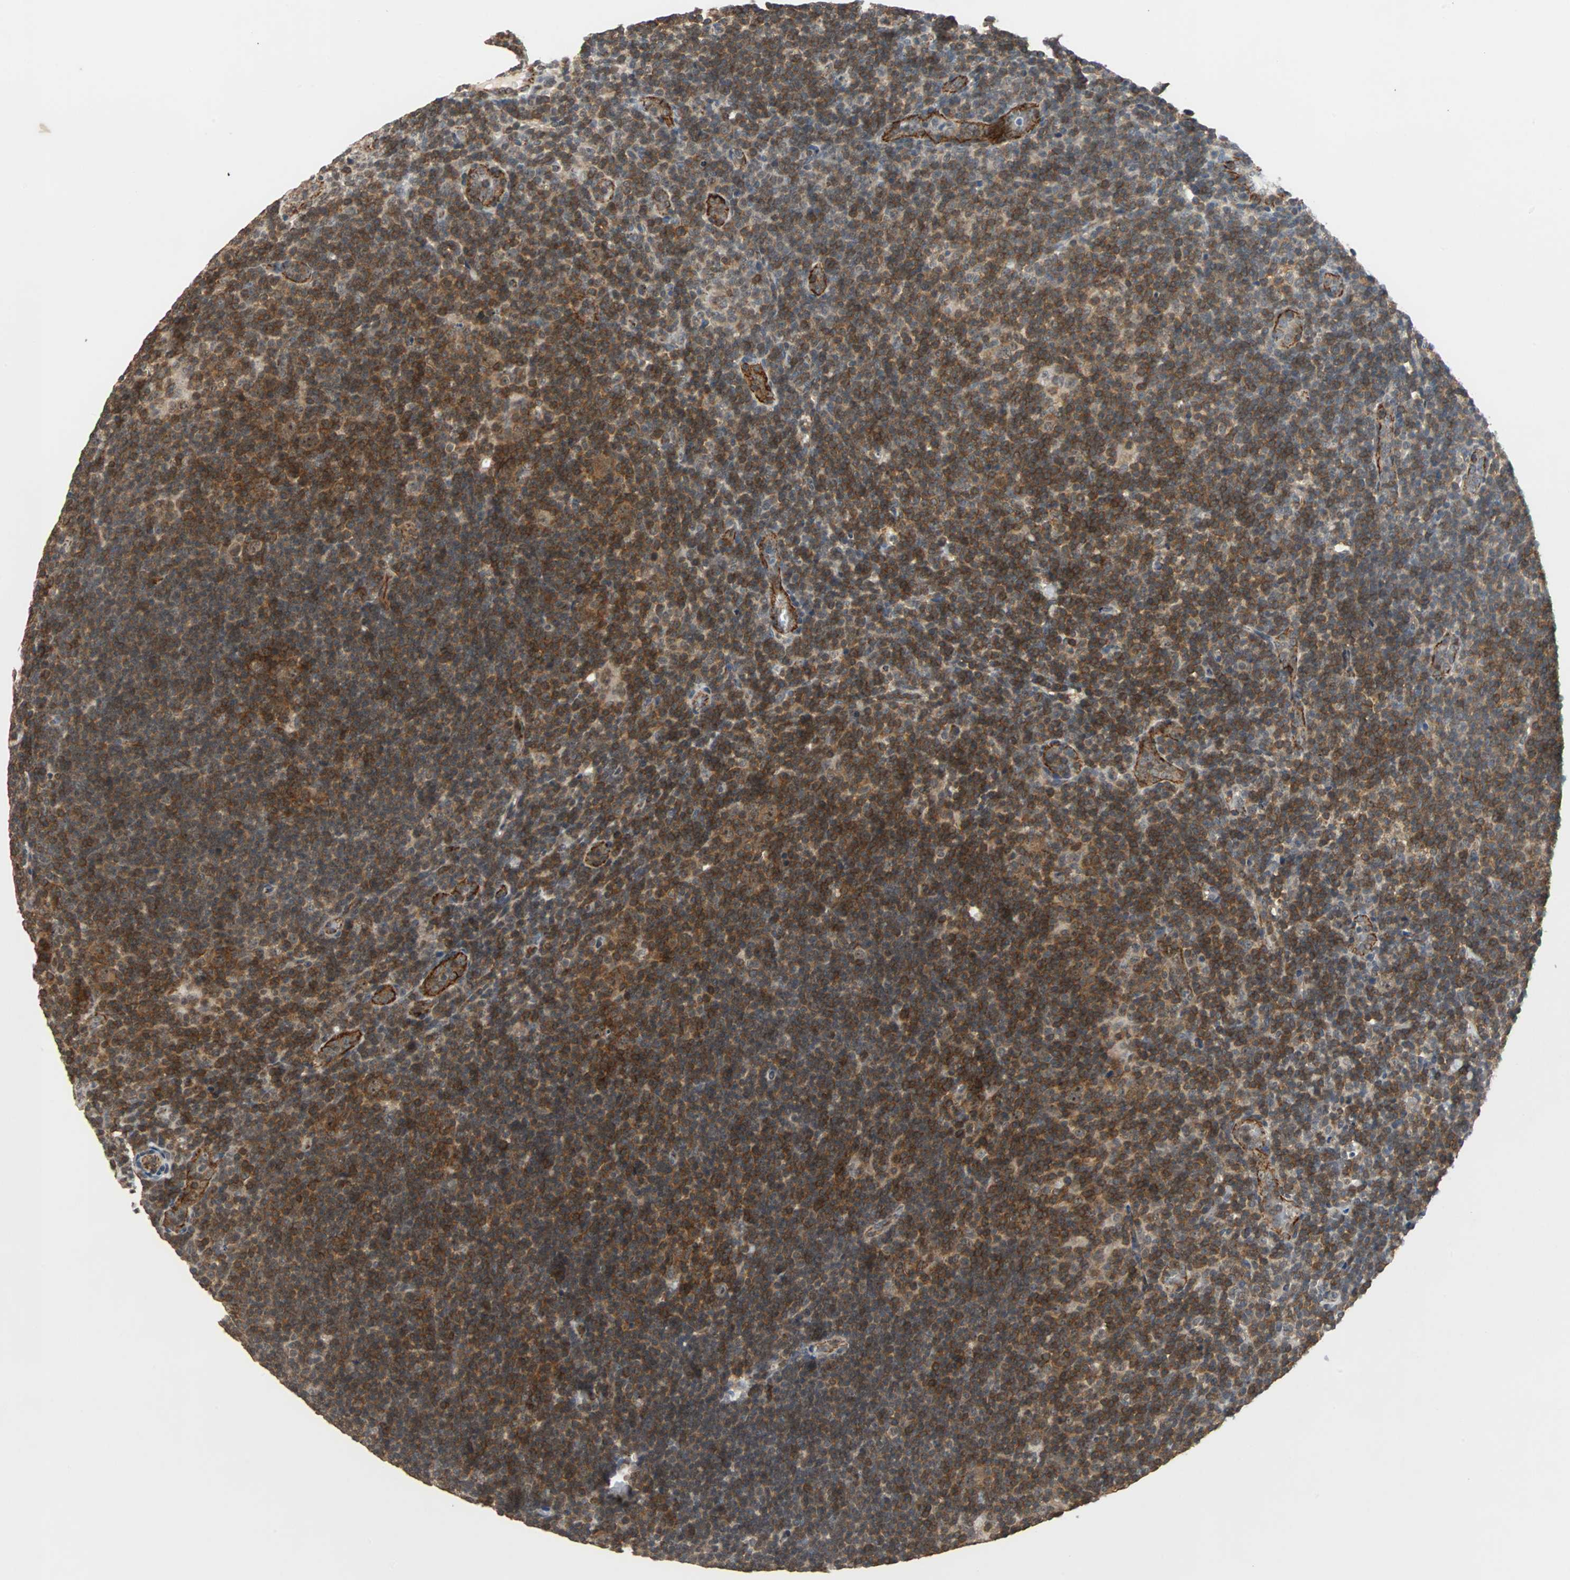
{"staining": {"intensity": "strong", "quantity": ">75%", "location": "cytoplasmic/membranous"}, "tissue": "lymphoma", "cell_type": "Tumor cells", "image_type": "cancer", "snomed": [{"axis": "morphology", "description": "Hodgkin's disease, NOS"}, {"axis": "topography", "description": "Lymph node"}], "caption": "High-power microscopy captured an immunohistochemistry photomicrograph of Hodgkin's disease, revealing strong cytoplasmic/membranous expression in about >75% of tumor cells.", "gene": "LSR", "patient": {"sex": "female", "age": 57}}